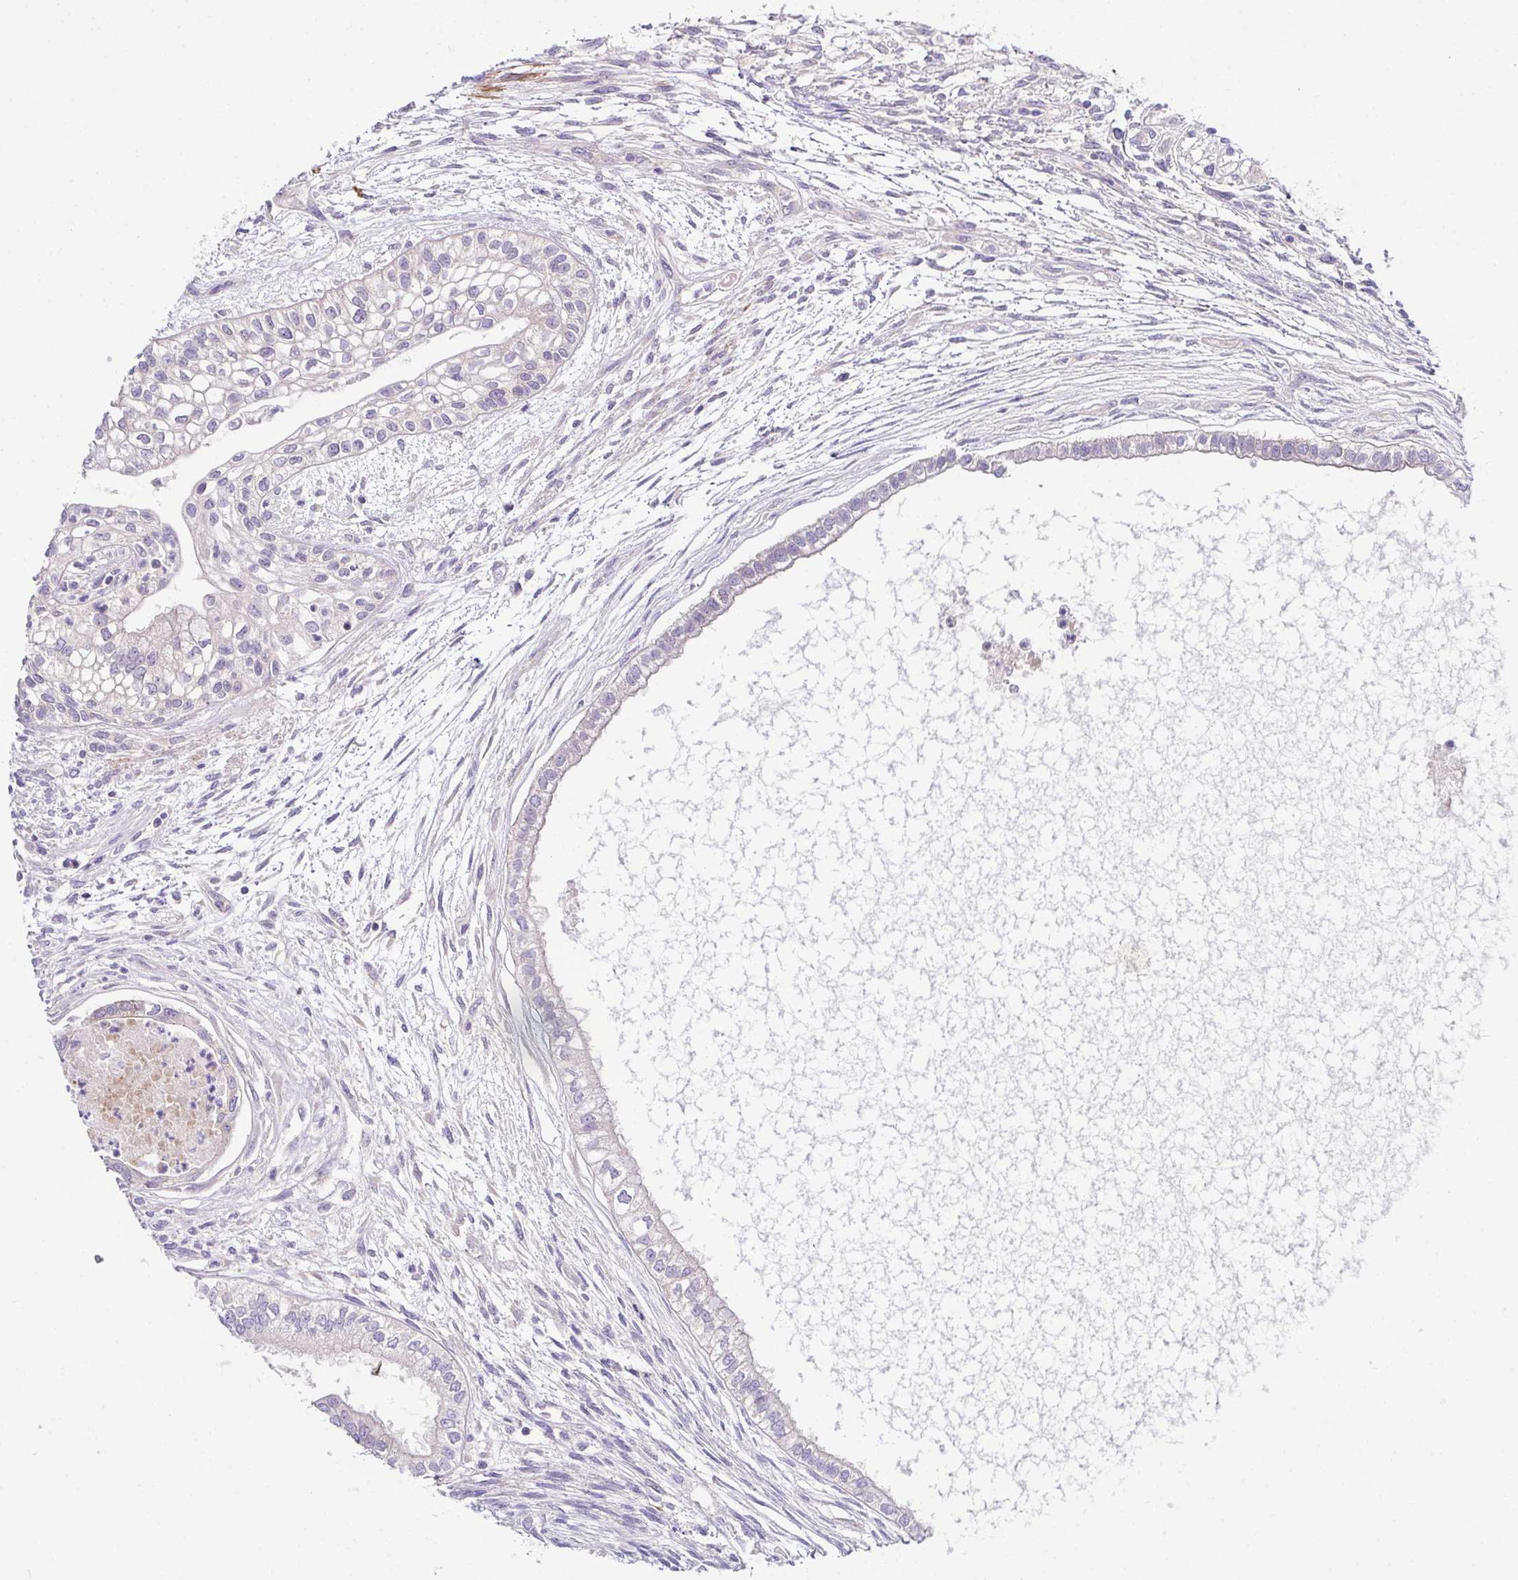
{"staining": {"intensity": "weak", "quantity": "<25%", "location": "cytoplasmic/membranous"}, "tissue": "testis cancer", "cell_type": "Tumor cells", "image_type": "cancer", "snomed": [{"axis": "morphology", "description": "Carcinoma, Embryonal, NOS"}, {"axis": "topography", "description": "Testis"}], "caption": "An immunohistochemistry (IHC) image of testis cancer (embryonal carcinoma) is shown. There is no staining in tumor cells of testis cancer (embryonal carcinoma).", "gene": "CFAP97D1", "patient": {"sex": "male", "age": 37}}